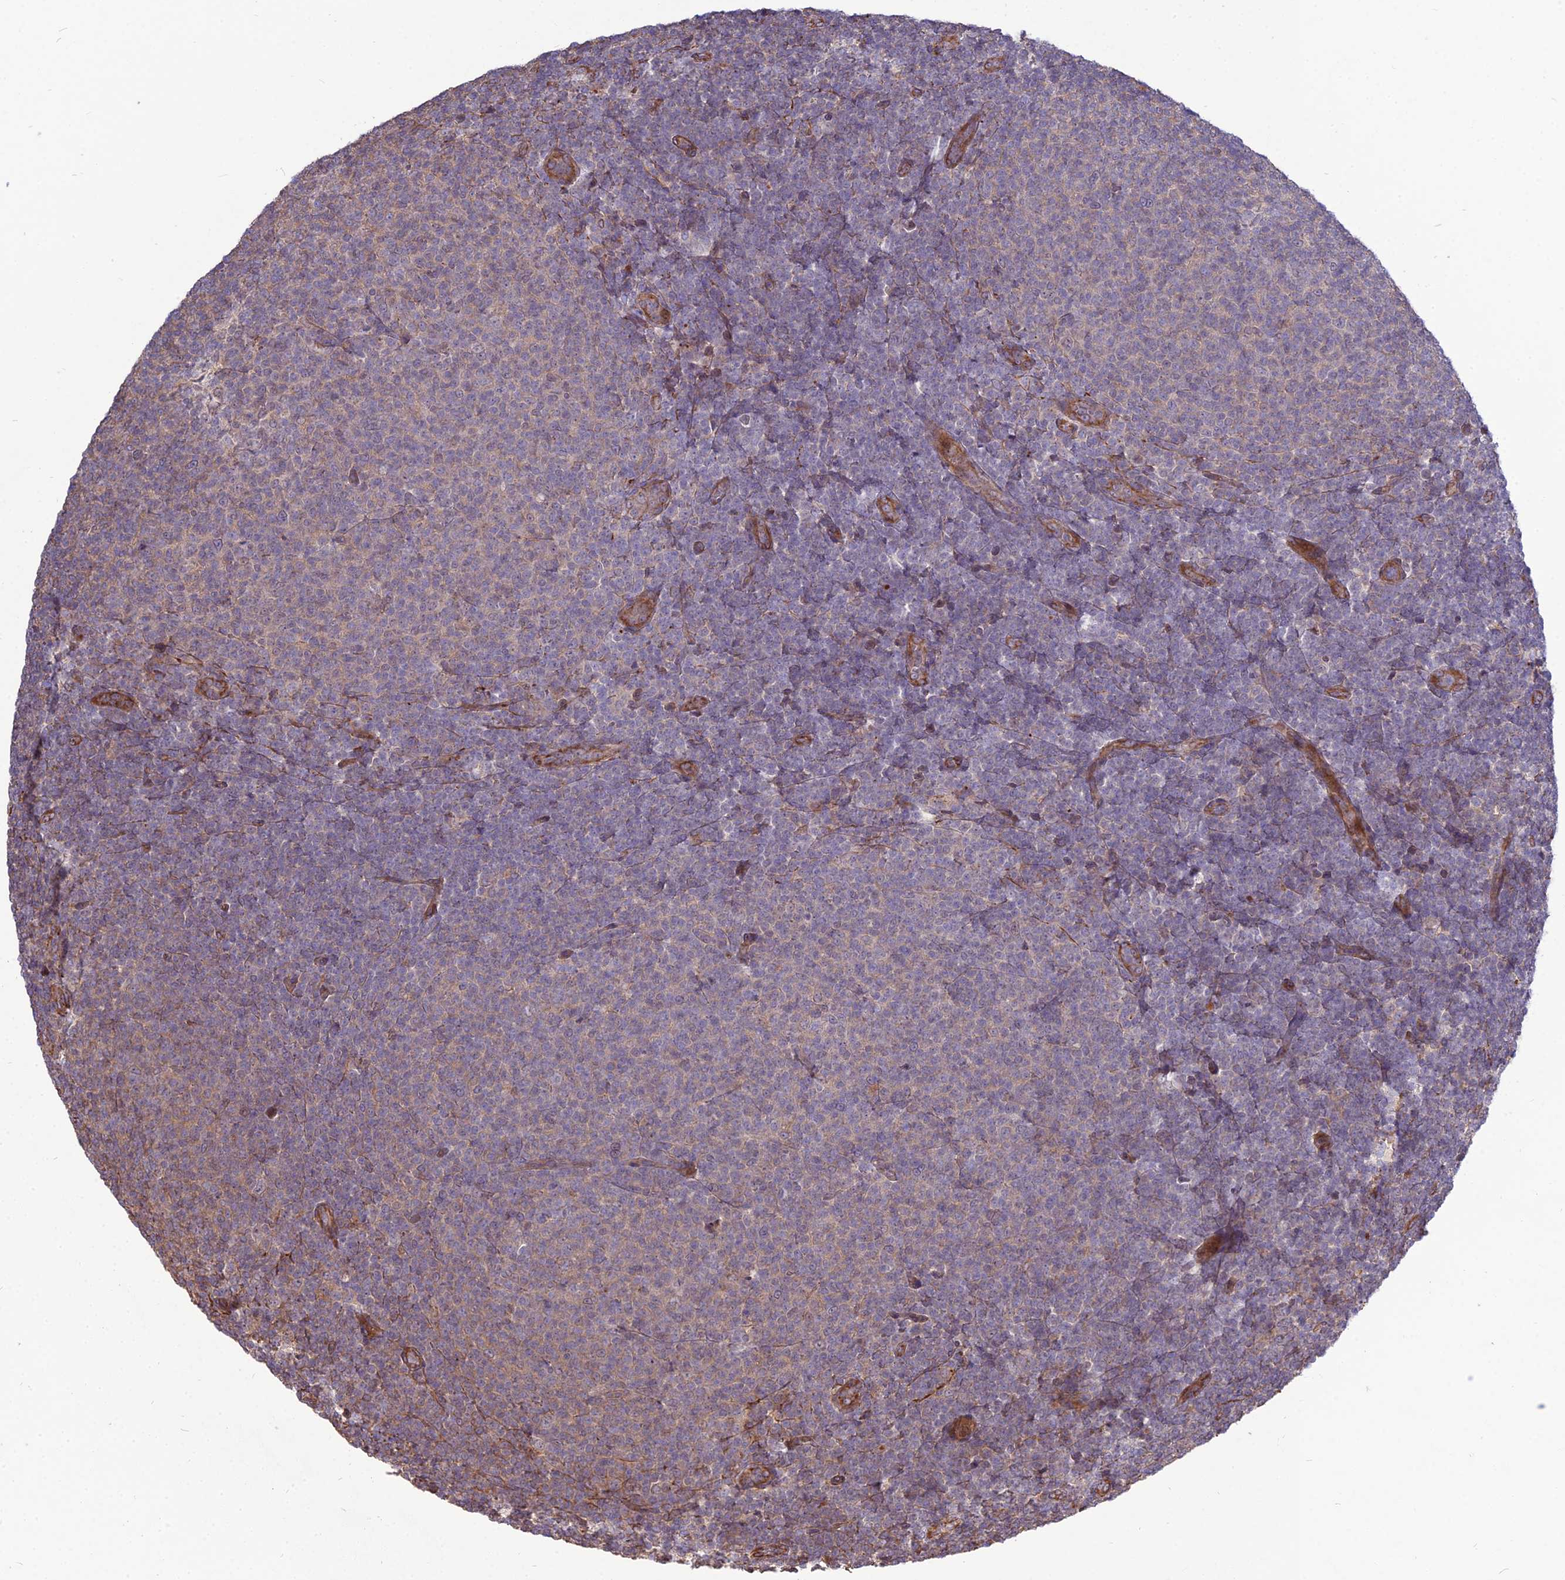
{"staining": {"intensity": "weak", "quantity": "25%-75%", "location": "cytoplasmic/membranous"}, "tissue": "lymphoma", "cell_type": "Tumor cells", "image_type": "cancer", "snomed": [{"axis": "morphology", "description": "Malignant lymphoma, non-Hodgkin's type, Low grade"}, {"axis": "topography", "description": "Lymph node"}], "caption": "Immunohistochemical staining of human lymphoma reveals low levels of weak cytoplasmic/membranous staining in about 25%-75% of tumor cells. (IHC, brightfield microscopy, high magnification).", "gene": "TSPYL2", "patient": {"sex": "male", "age": 66}}